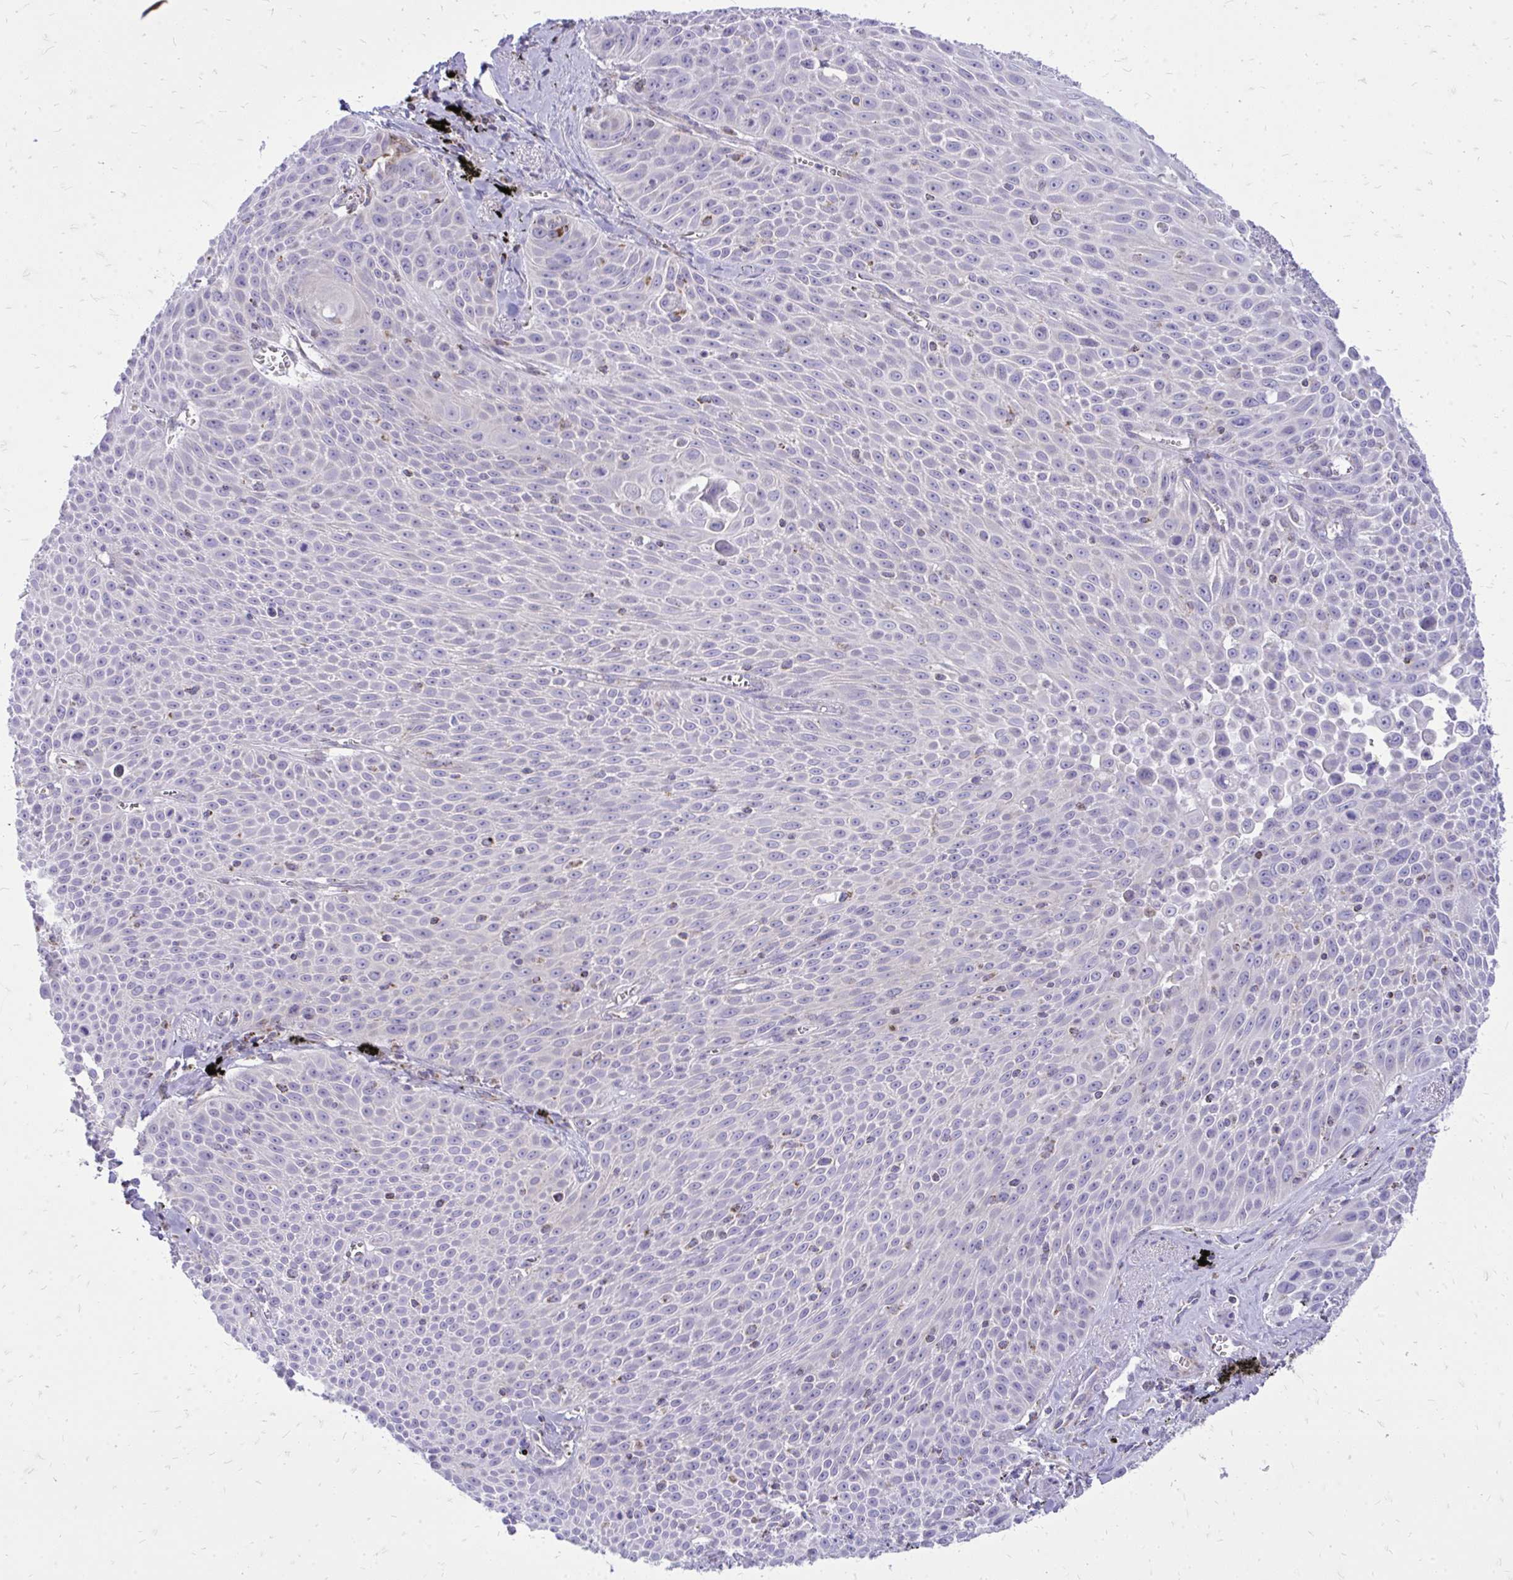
{"staining": {"intensity": "negative", "quantity": "none", "location": "none"}, "tissue": "lung cancer", "cell_type": "Tumor cells", "image_type": "cancer", "snomed": [{"axis": "morphology", "description": "Squamous cell carcinoma, NOS"}, {"axis": "morphology", "description": "Squamous cell carcinoma, metastatic, NOS"}, {"axis": "topography", "description": "Lymph node"}, {"axis": "topography", "description": "Lung"}], "caption": "Immunohistochemical staining of human lung cancer shows no significant expression in tumor cells.", "gene": "SPTBN2", "patient": {"sex": "female", "age": 62}}